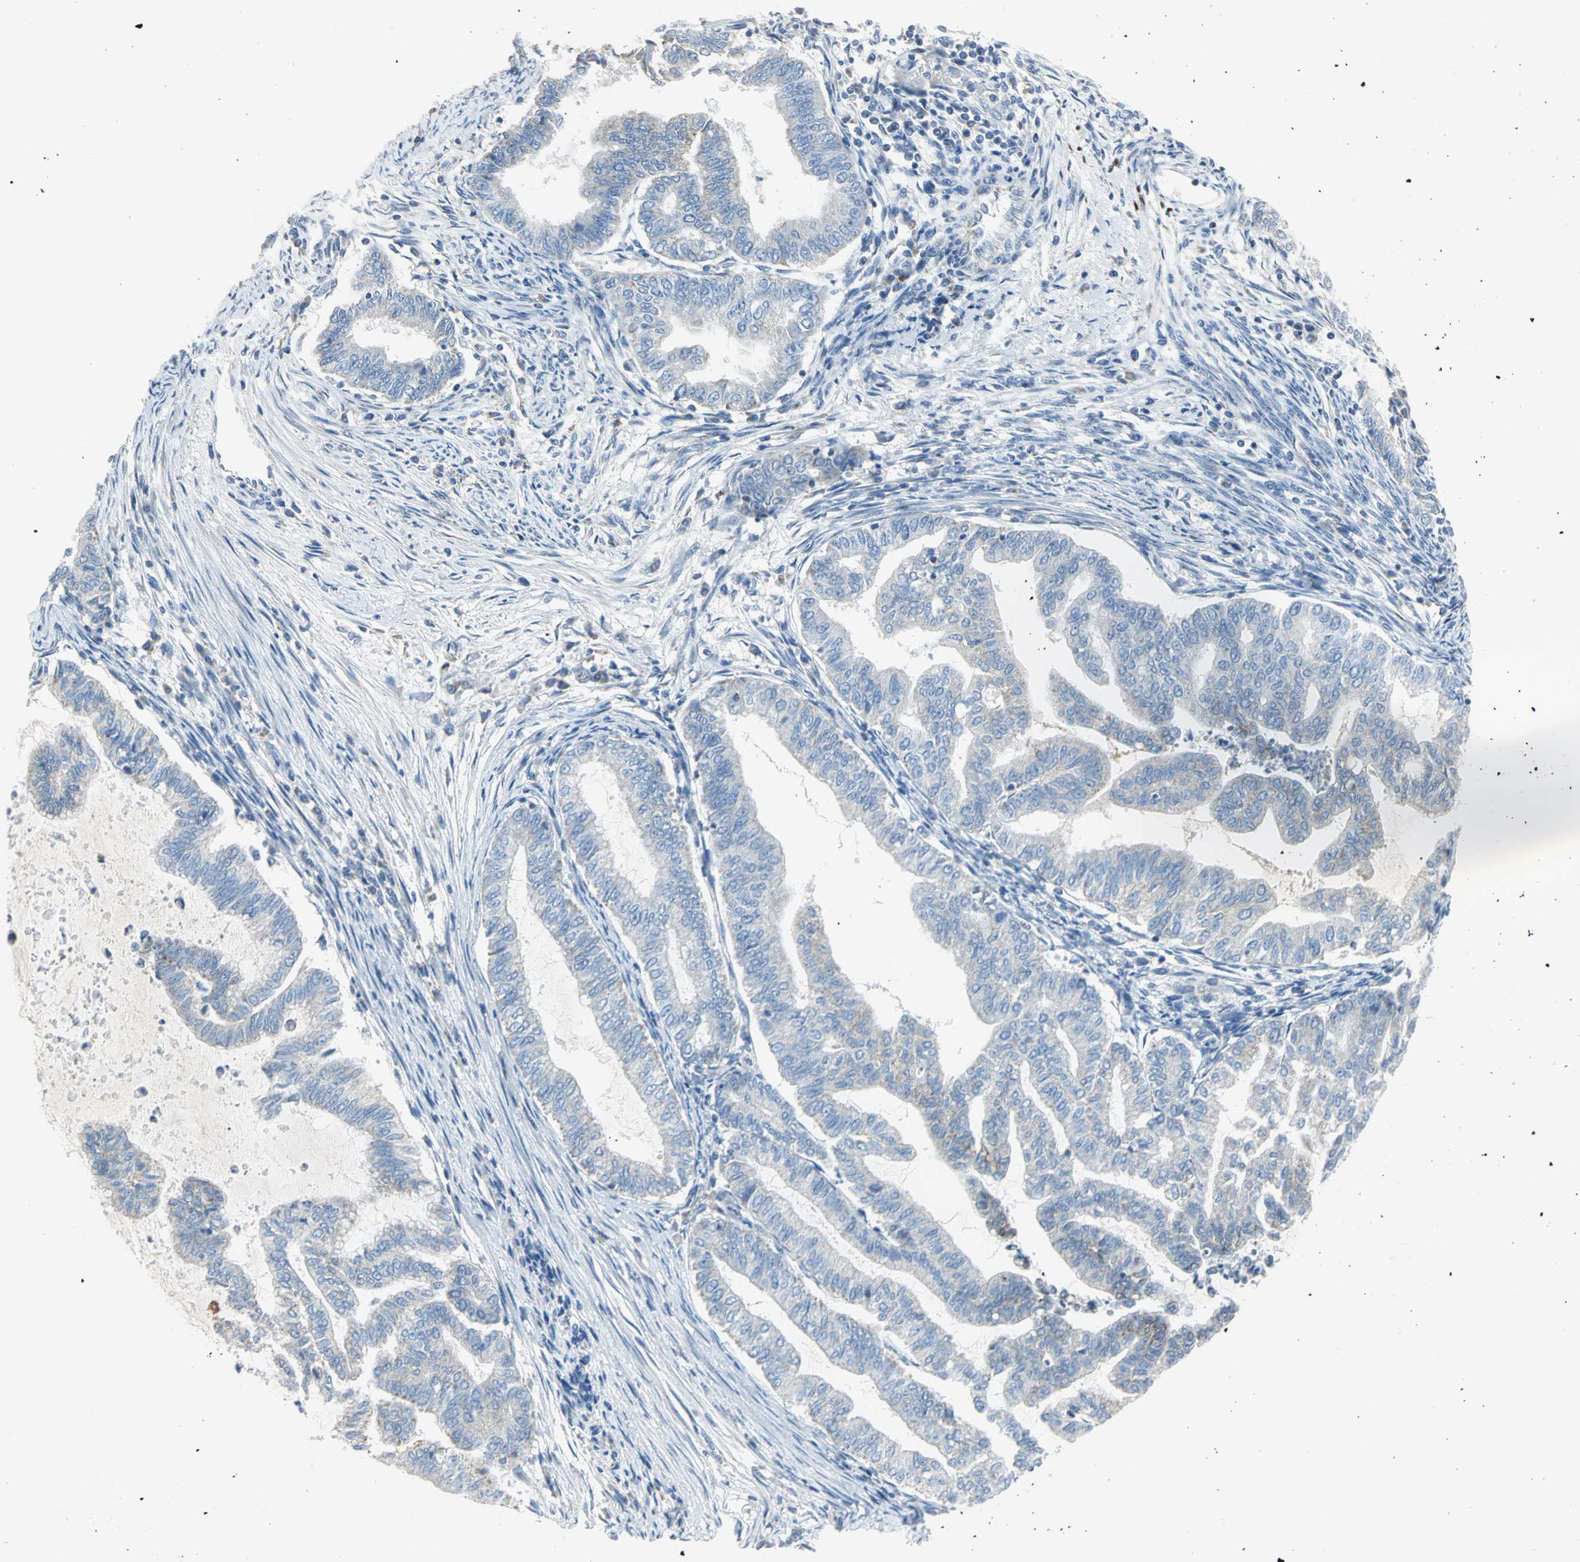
{"staining": {"intensity": "weak", "quantity": "<25%", "location": "cytoplasmic/membranous"}, "tissue": "endometrial cancer", "cell_type": "Tumor cells", "image_type": "cancer", "snomed": [{"axis": "morphology", "description": "Adenocarcinoma, NOS"}, {"axis": "topography", "description": "Endometrium"}], "caption": "Histopathology image shows no significant protein staining in tumor cells of endometrial adenocarcinoma. (DAB (3,3'-diaminobenzidine) immunohistochemistry (IHC), high magnification).", "gene": "ALOX15", "patient": {"sex": "female", "age": 79}}